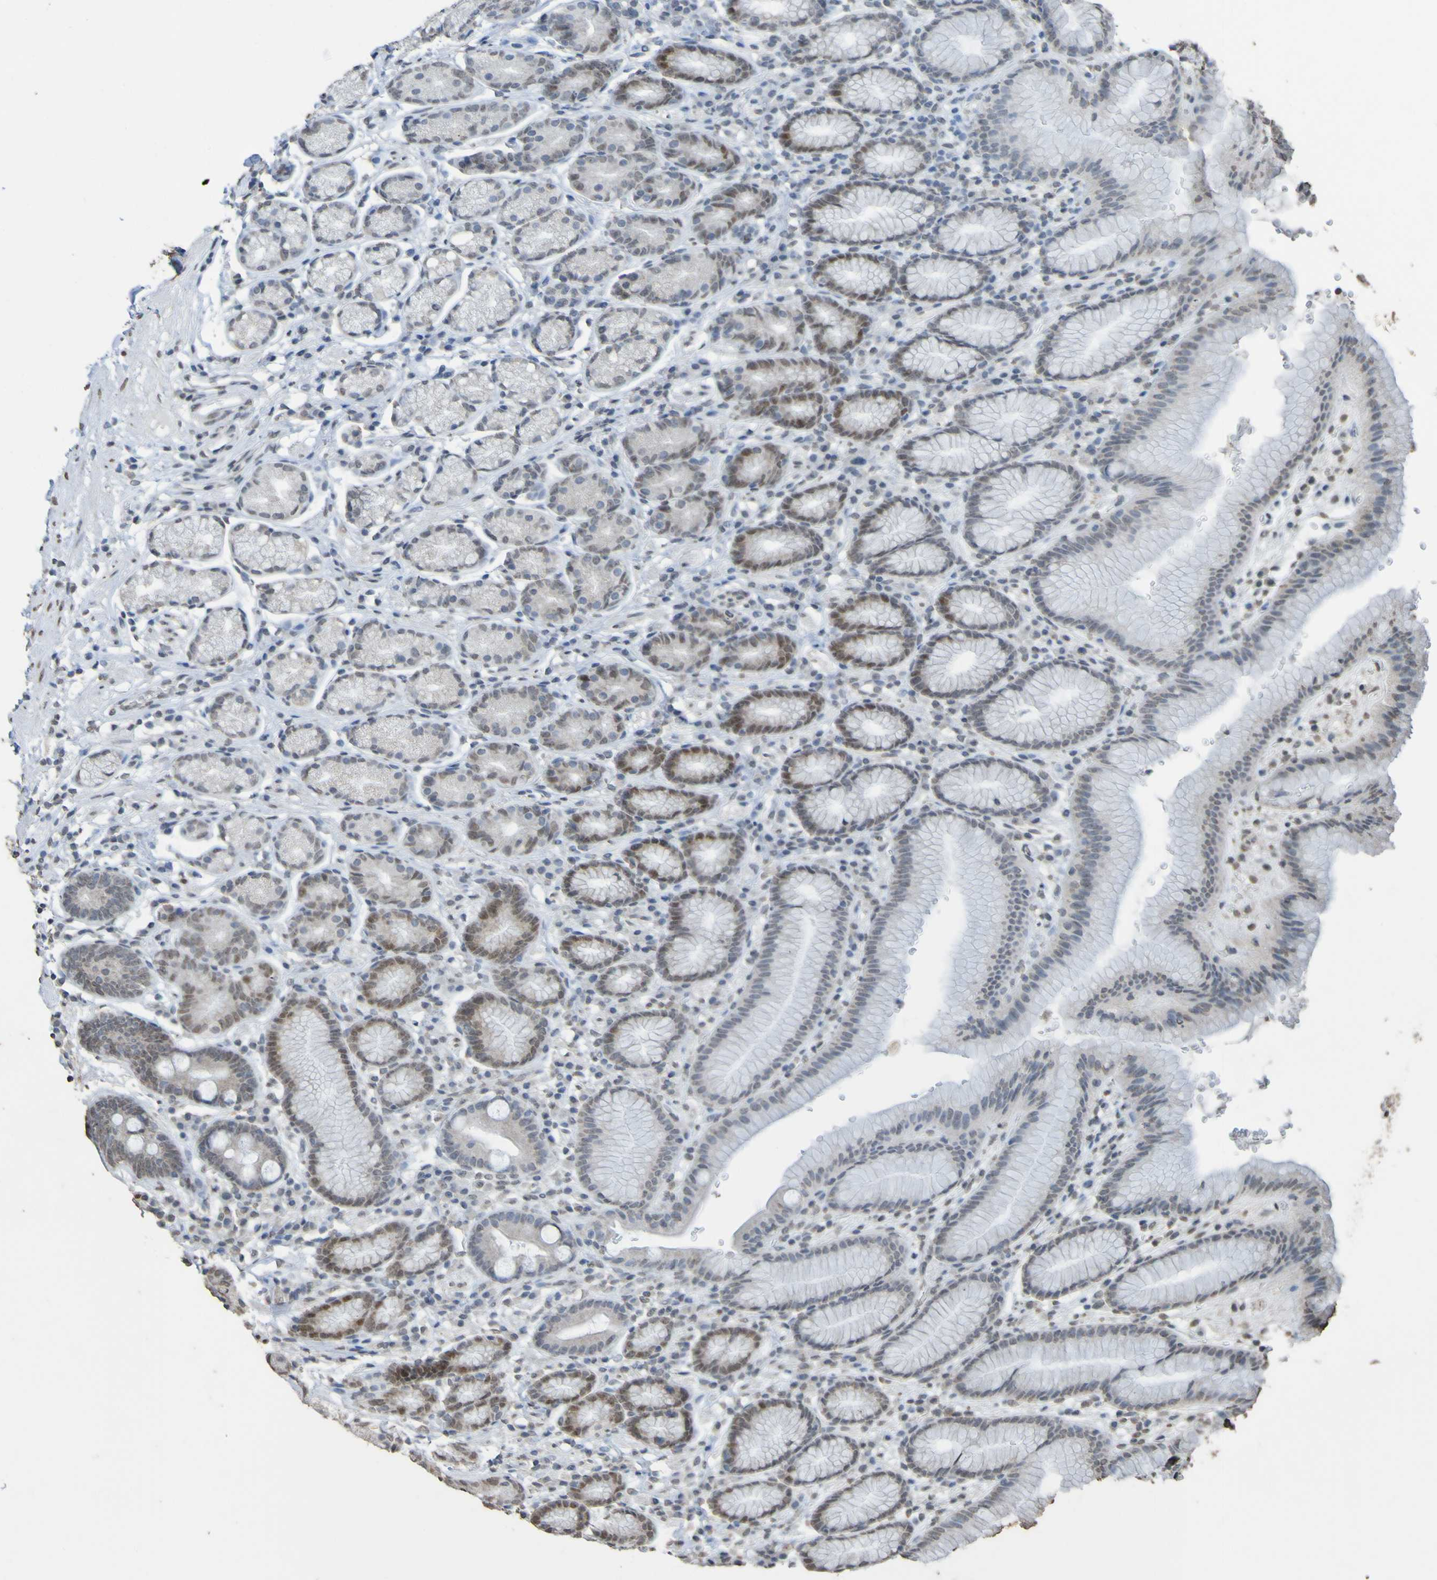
{"staining": {"intensity": "negative", "quantity": "none", "location": "none"}, "tissue": "stomach", "cell_type": "Glandular cells", "image_type": "normal", "snomed": [{"axis": "morphology", "description": "Normal tissue, NOS"}, {"axis": "topography", "description": "Stomach, lower"}], "caption": "The photomicrograph exhibits no significant positivity in glandular cells of stomach.", "gene": "ALKBH2", "patient": {"sex": "male", "age": 52}}